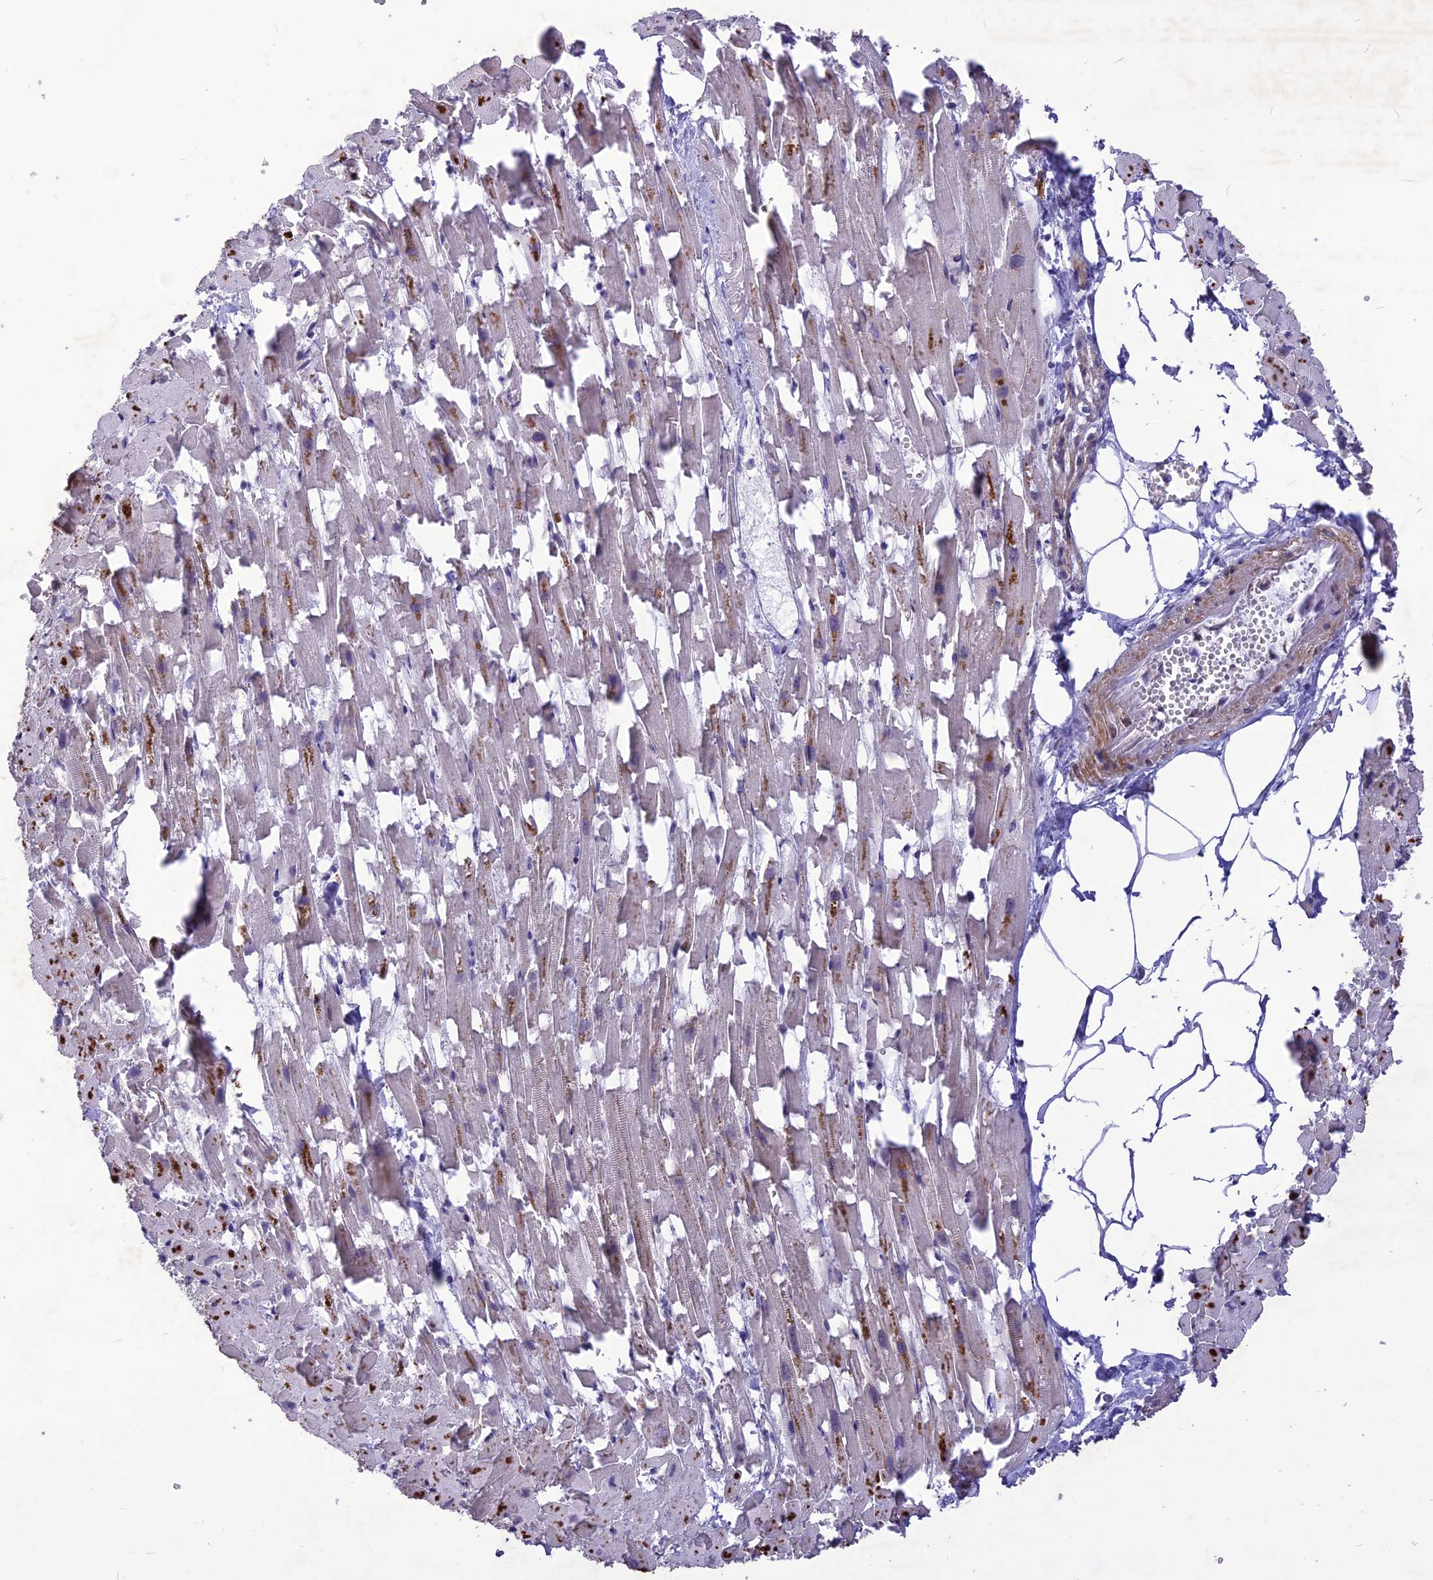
{"staining": {"intensity": "moderate", "quantity": "<25%", "location": "cytoplasmic/membranous"}, "tissue": "heart muscle", "cell_type": "Cardiomyocytes", "image_type": "normal", "snomed": [{"axis": "morphology", "description": "Normal tissue, NOS"}, {"axis": "topography", "description": "Heart"}], "caption": "About <25% of cardiomyocytes in normal heart muscle reveal moderate cytoplasmic/membranous protein expression as visualized by brown immunohistochemical staining.", "gene": "DIS3", "patient": {"sex": "female", "age": 64}}